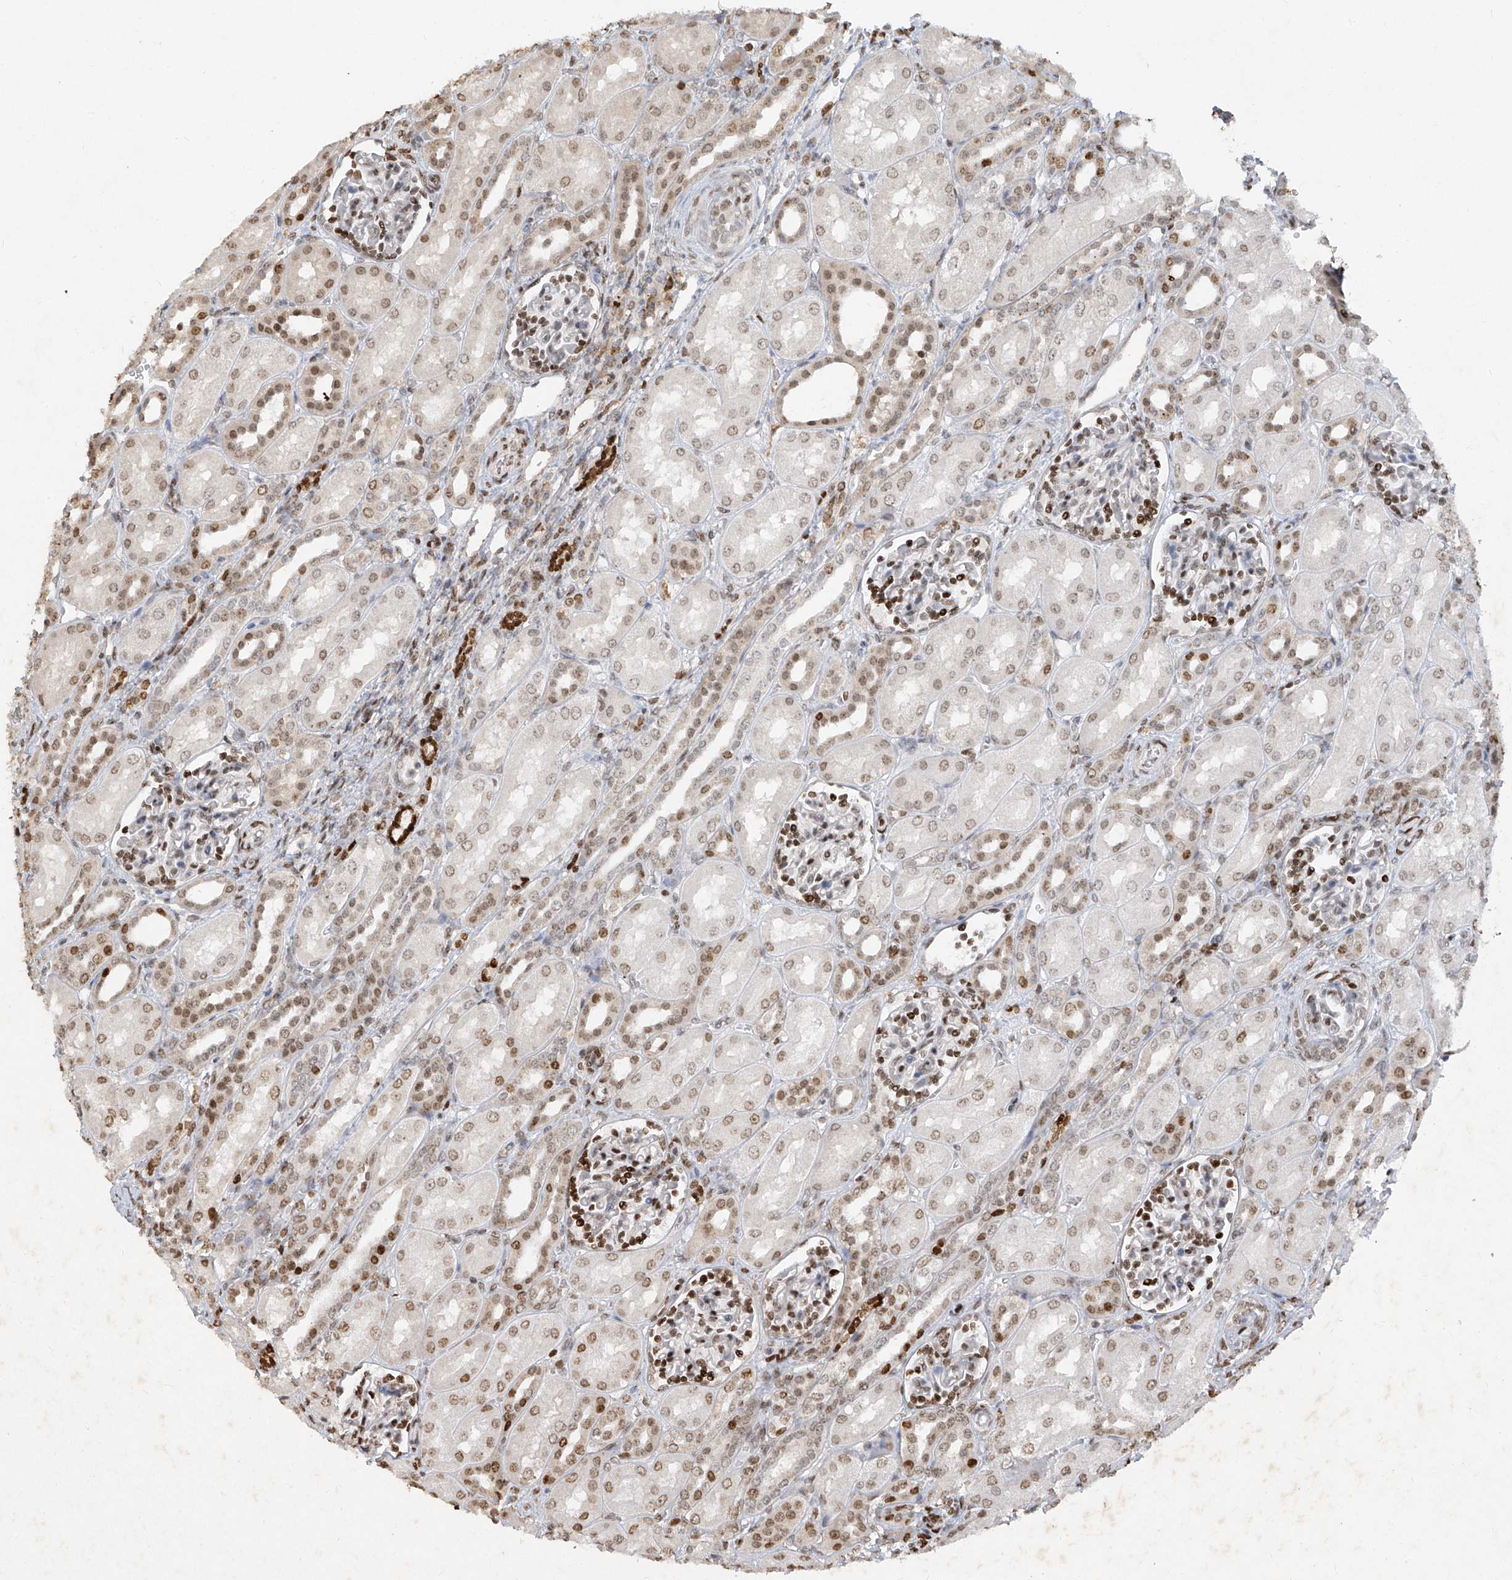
{"staining": {"intensity": "strong", "quantity": "<25%", "location": "nuclear"}, "tissue": "kidney", "cell_type": "Cells in glomeruli", "image_type": "normal", "snomed": [{"axis": "morphology", "description": "Normal tissue, NOS"}, {"axis": "morphology", "description": "Neoplasm, malignant, NOS"}, {"axis": "topography", "description": "Kidney"}], "caption": "Strong nuclear staining for a protein is identified in approximately <25% of cells in glomeruli of normal kidney using IHC.", "gene": "ATRIP", "patient": {"sex": "female", "age": 1}}